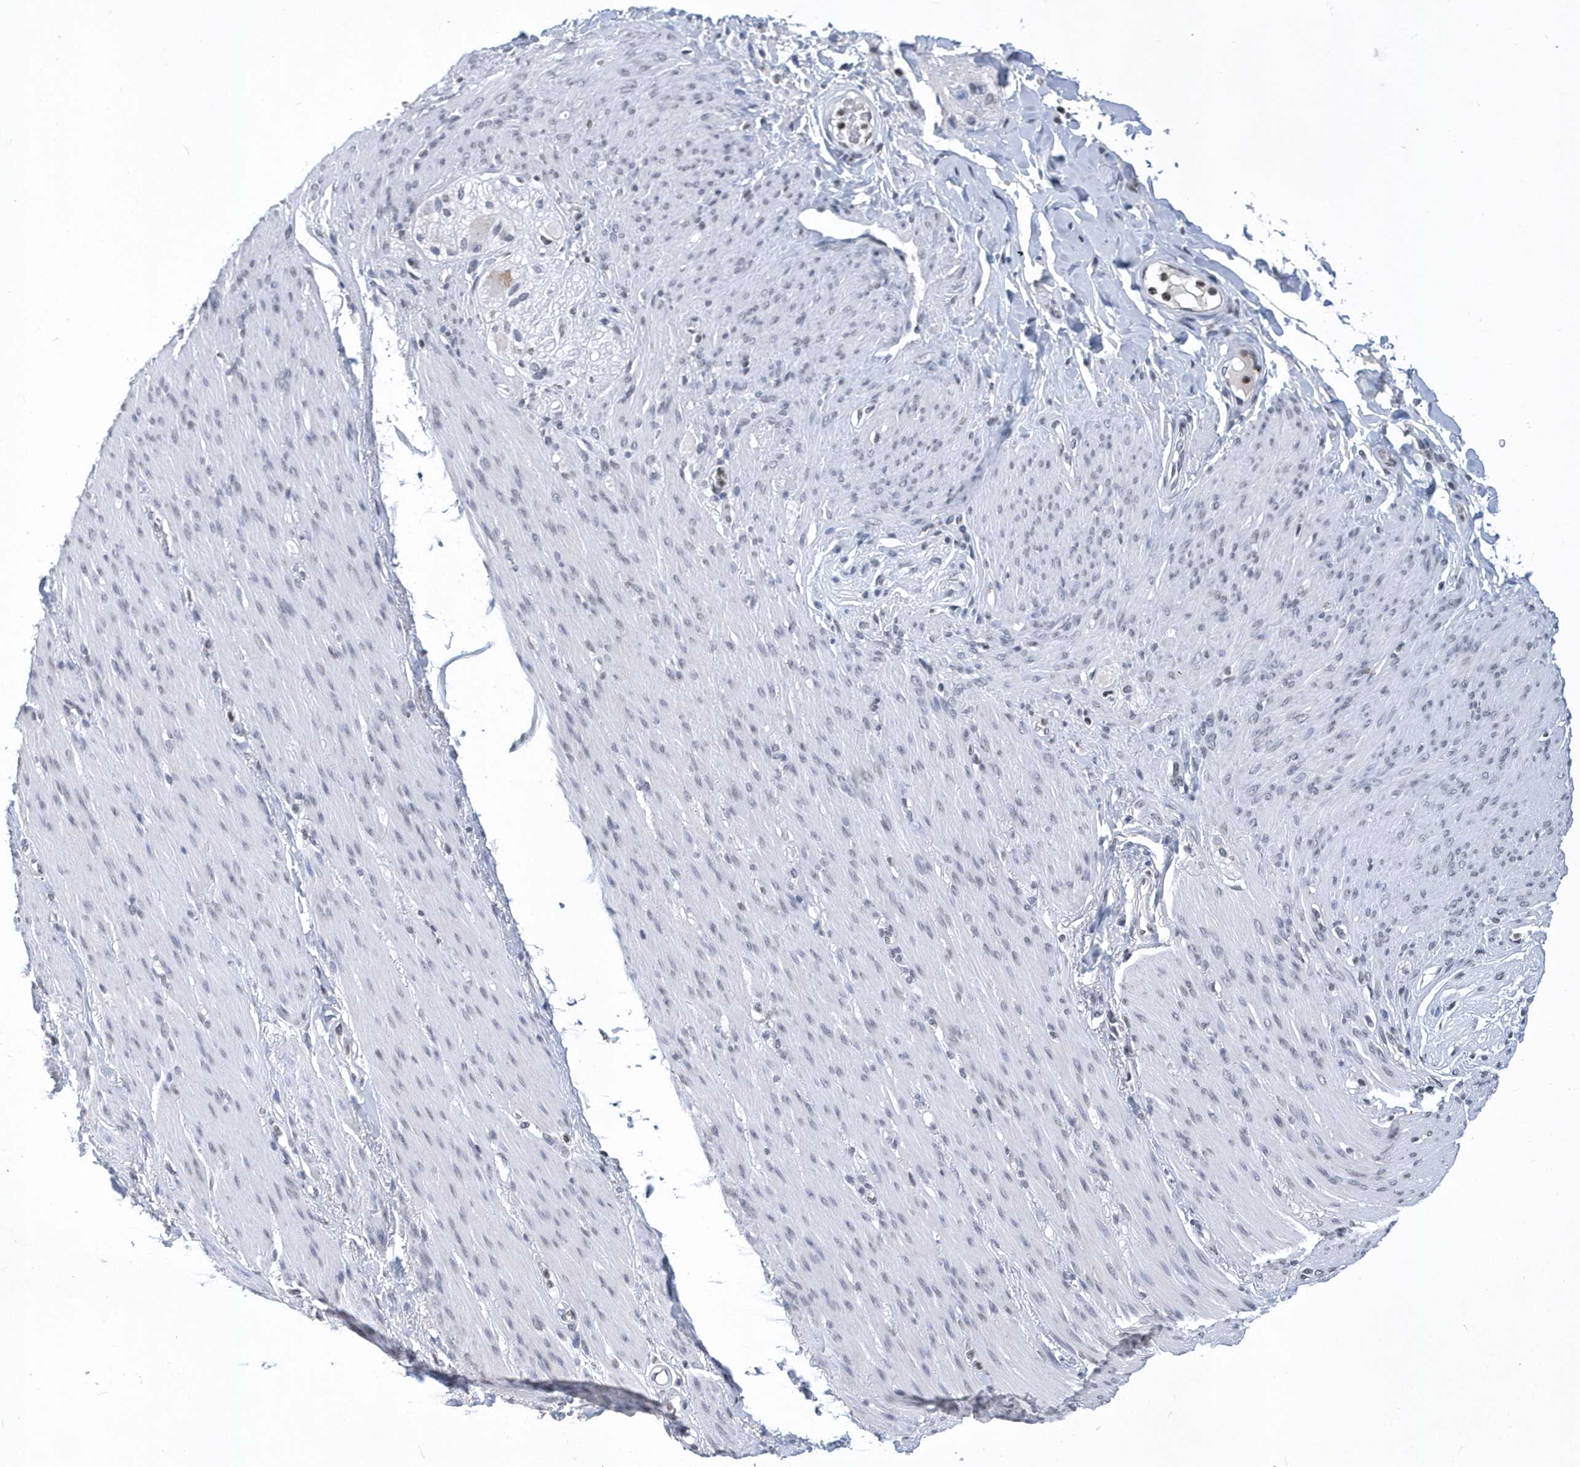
{"staining": {"intensity": "negative", "quantity": "none", "location": "none"}, "tissue": "adipose tissue", "cell_type": "Adipocytes", "image_type": "normal", "snomed": [{"axis": "morphology", "description": "Normal tissue, NOS"}, {"axis": "topography", "description": "Colon"}, {"axis": "topography", "description": "Peripheral nerve tissue"}], "caption": "DAB immunohistochemical staining of benign adipose tissue shows no significant staining in adipocytes. (Stains: DAB immunohistochemistry with hematoxylin counter stain, Microscopy: brightfield microscopy at high magnification).", "gene": "VWA5B2", "patient": {"sex": "female", "age": 61}}